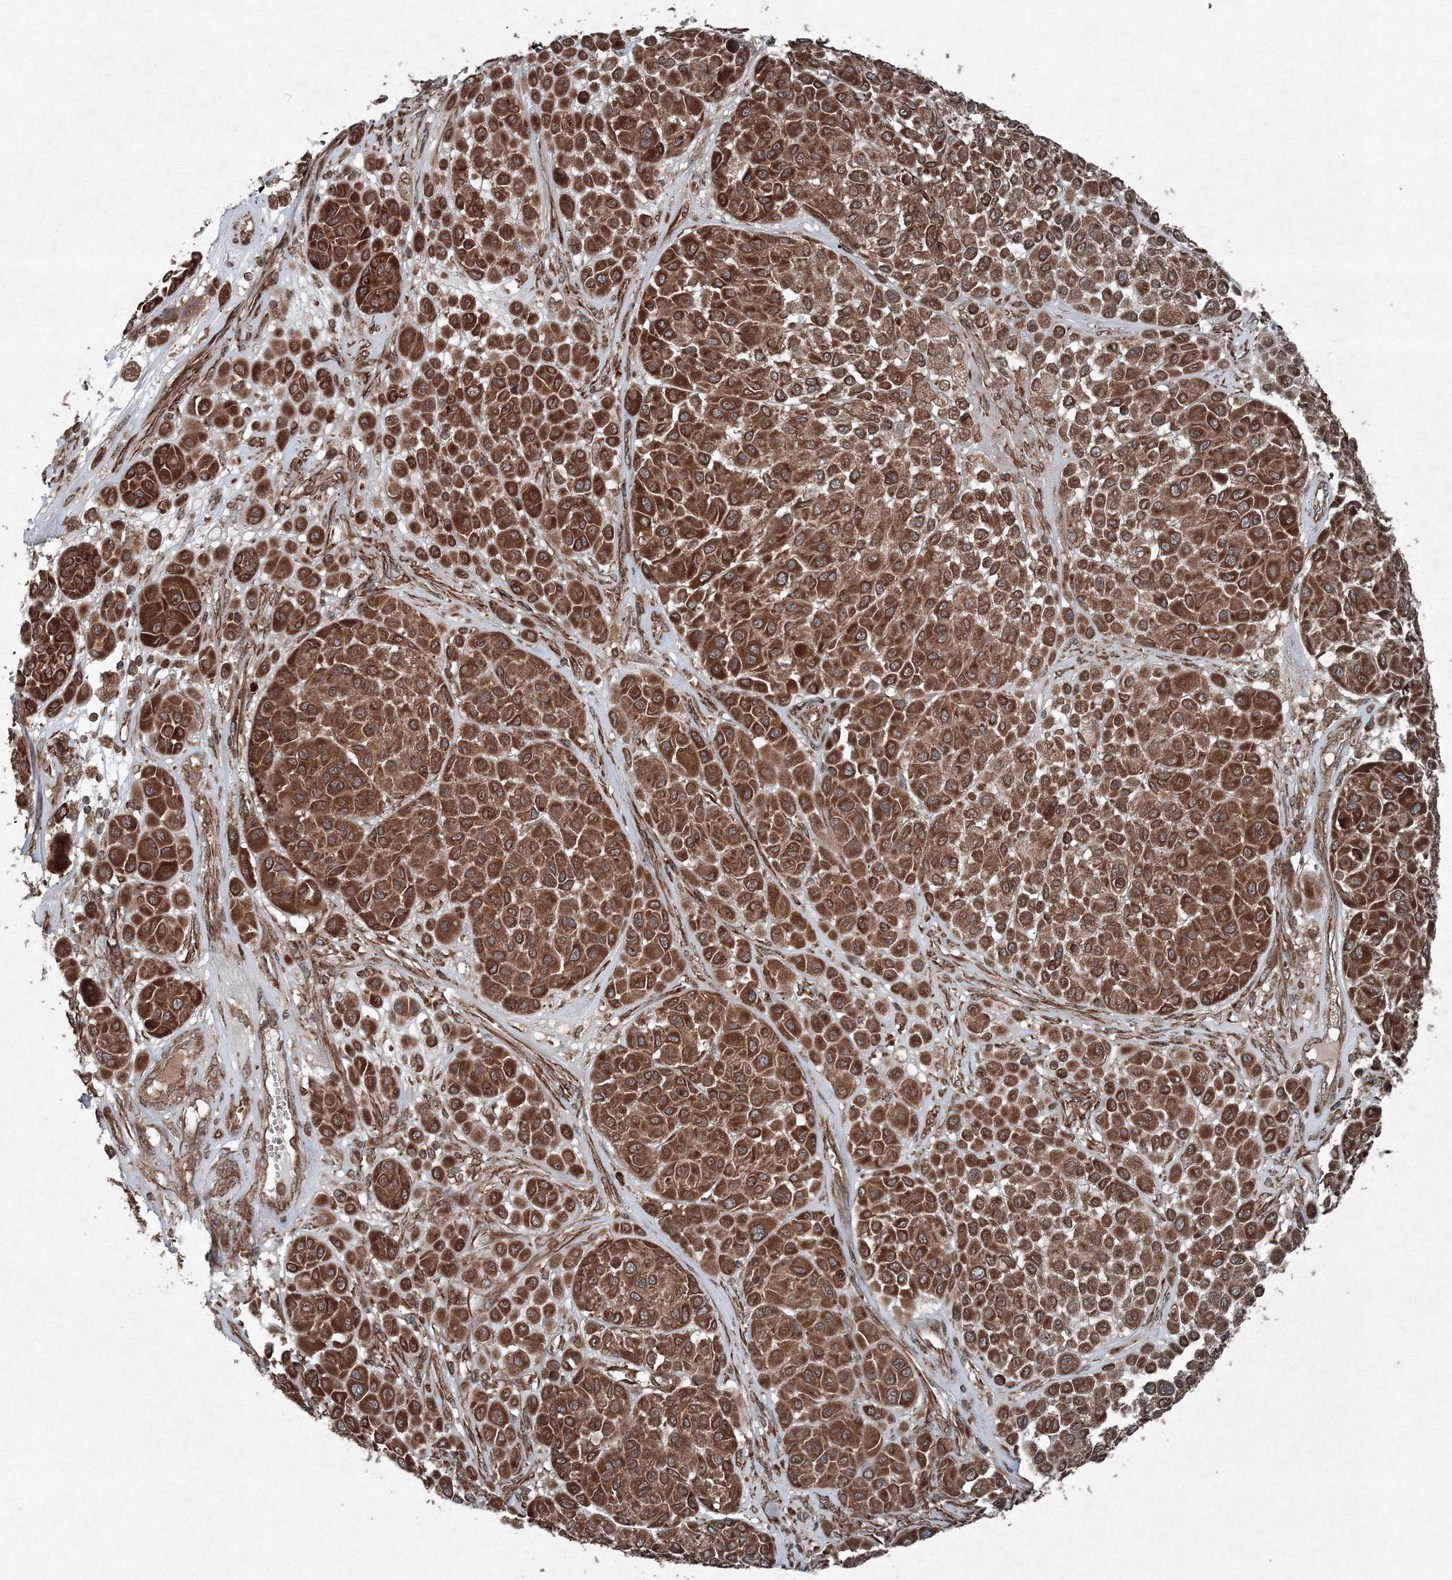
{"staining": {"intensity": "strong", "quantity": ">75%", "location": "cytoplasmic/membranous"}, "tissue": "melanoma", "cell_type": "Tumor cells", "image_type": "cancer", "snomed": [{"axis": "morphology", "description": "Malignant melanoma, Metastatic site"}, {"axis": "topography", "description": "Soft tissue"}], "caption": "The immunohistochemical stain highlights strong cytoplasmic/membranous staining in tumor cells of melanoma tissue. Nuclei are stained in blue.", "gene": "COPS7B", "patient": {"sex": "male", "age": 41}}